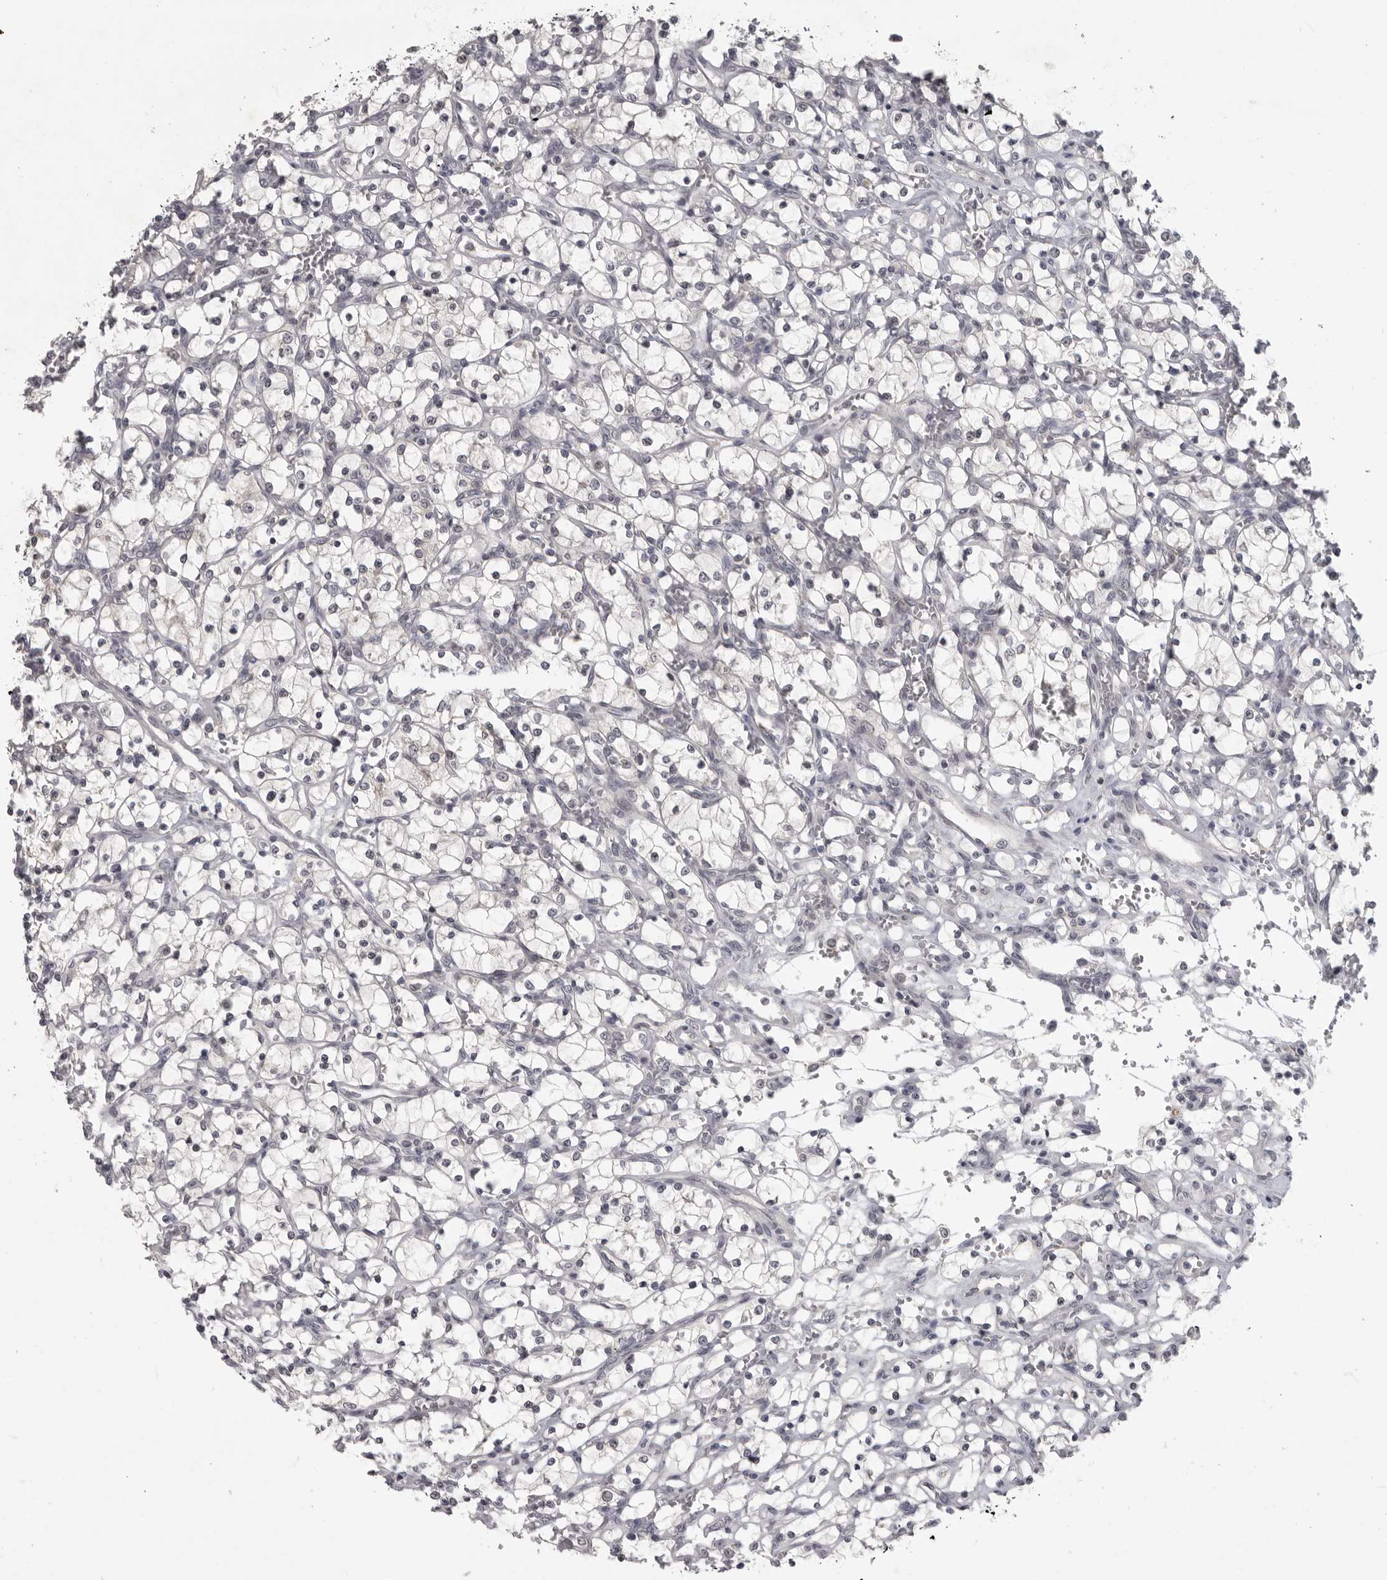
{"staining": {"intensity": "negative", "quantity": "none", "location": "none"}, "tissue": "renal cancer", "cell_type": "Tumor cells", "image_type": "cancer", "snomed": [{"axis": "morphology", "description": "Adenocarcinoma, NOS"}, {"axis": "topography", "description": "Kidney"}], "caption": "An image of human renal adenocarcinoma is negative for staining in tumor cells.", "gene": "MRTO4", "patient": {"sex": "female", "age": 69}}